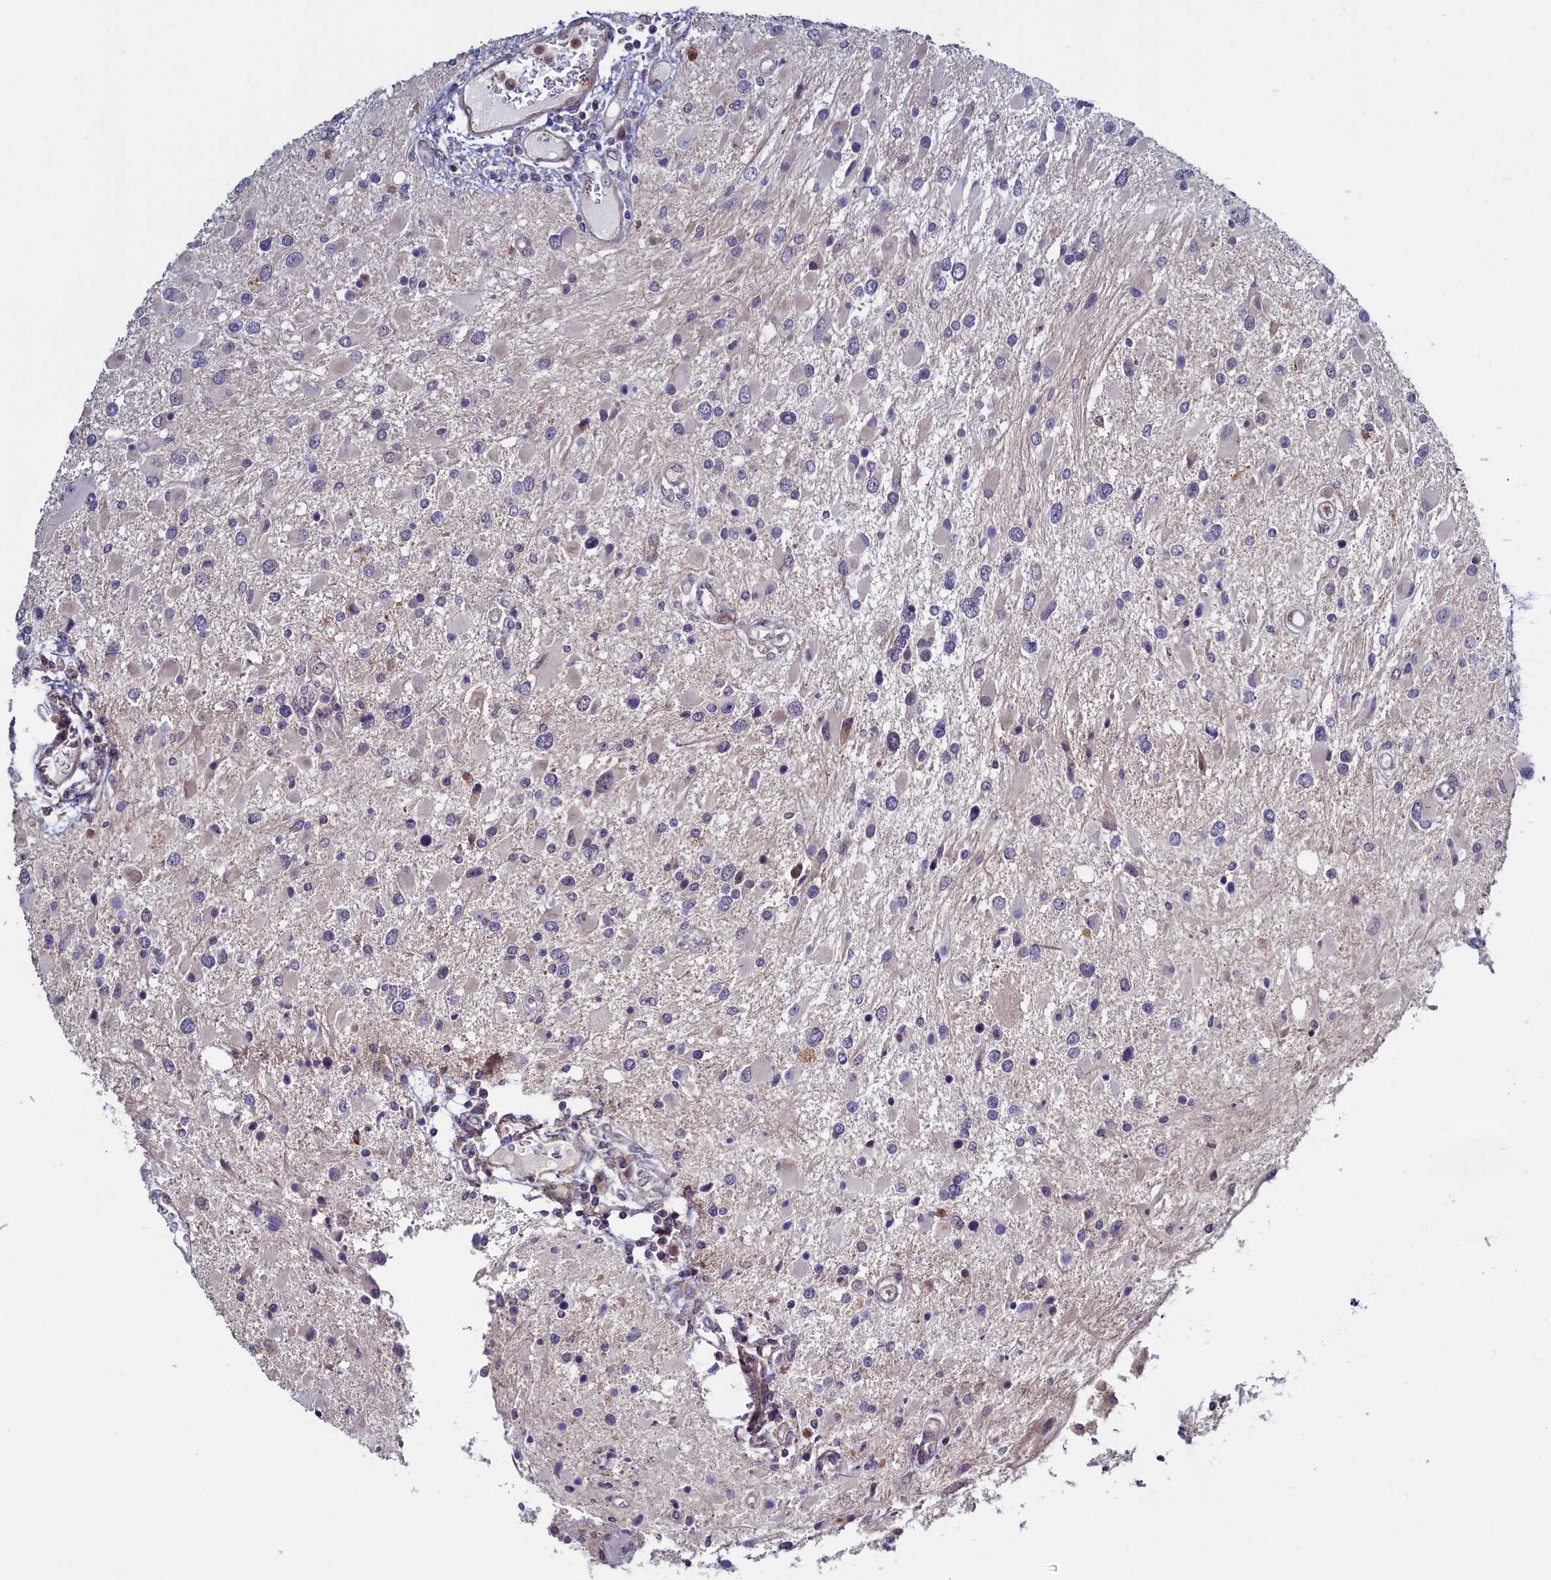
{"staining": {"intensity": "negative", "quantity": "none", "location": "none"}, "tissue": "glioma", "cell_type": "Tumor cells", "image_type": "cancer", "snomed": [{"axis": "morphology", "description": "Glioma, malignant, High grade"}, {"axis": "topography", "description": "Brain"}], "caption": "Immunohistochemistry of human malignant glioma (high-grade) demonstrates no positivity in tumor cells.", "gene": "PIK3C3", "patient": {"sex": "male", "age": 53}}